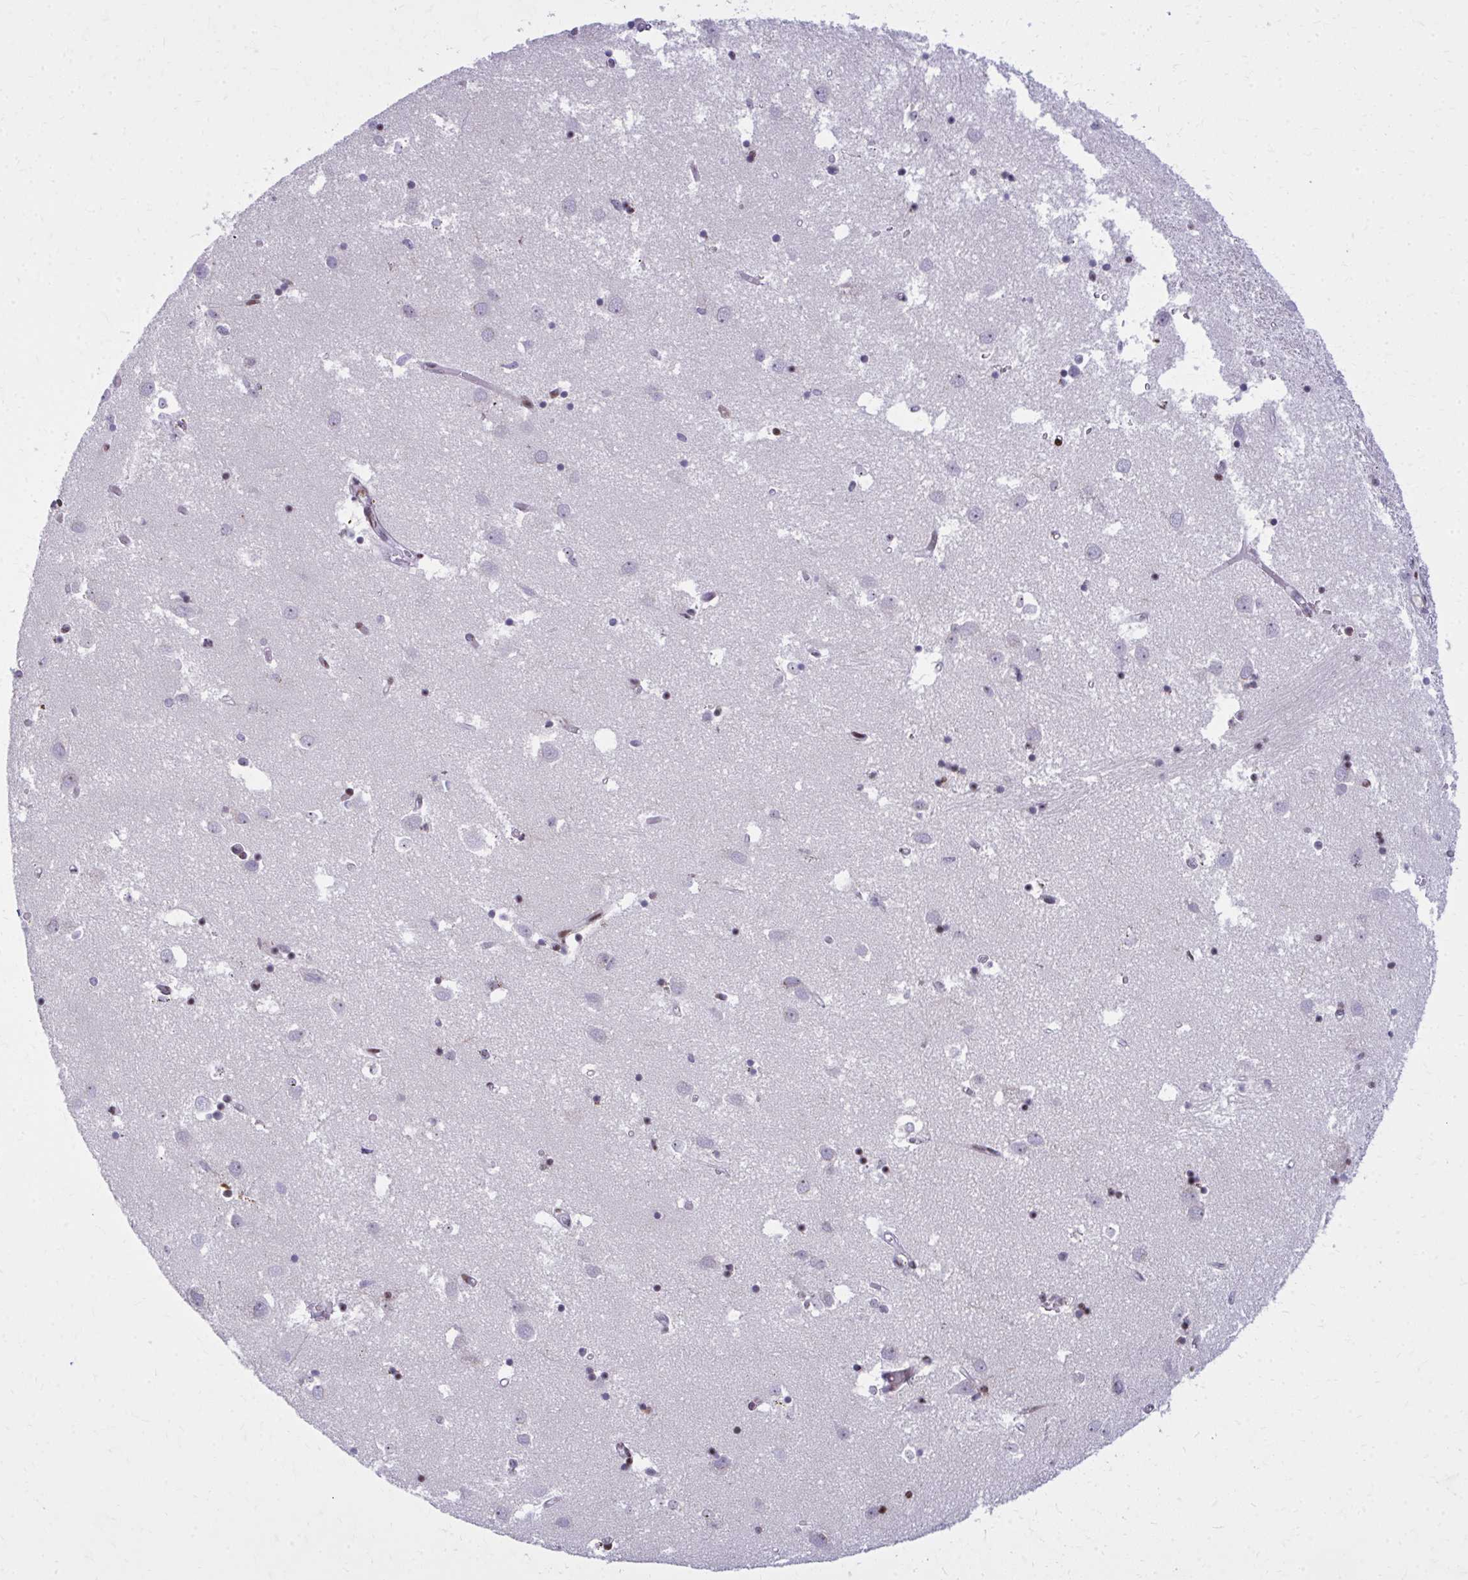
{"staining": {"intensity": "negative", "quantity": "none", "location": "none"}, "tissue": "caudate", "cell_type": "Glial cells", "image_type": "normal", "snomed": [{"axis": "morphology", "description": "Normal tissue, NOS"}, {"axis": "topography", "description": "Lateral ventricle wall"}], "caption": "DAB immunohistochemical staining of unremarkable human caudate exhibits no significant positivity in glial cells.", "gene": "AP5M1", "patient": {"sex": "male", "age": 70}}